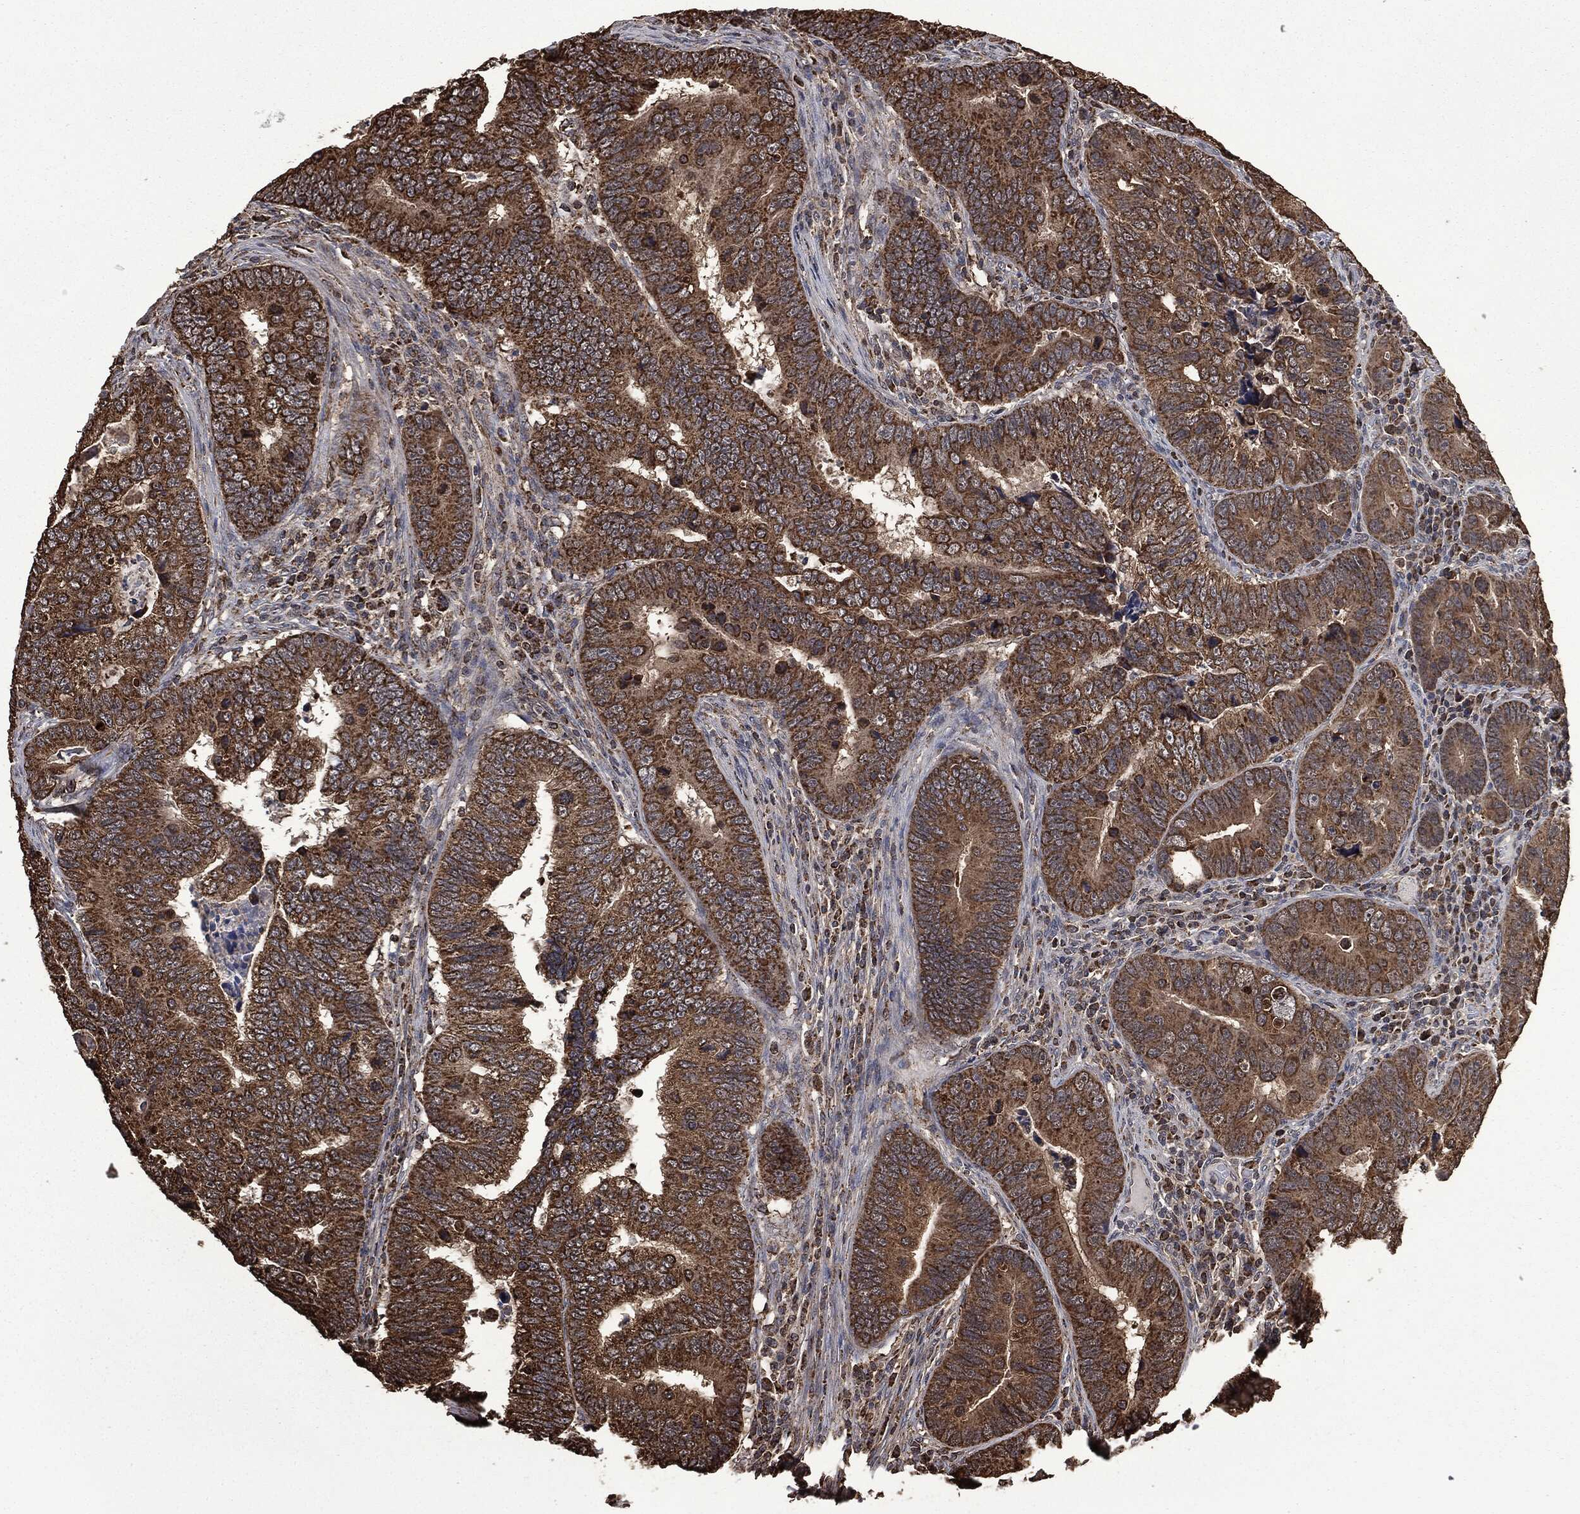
{"staining": {"intensity": "strong", "quantity": ">75%", "location": "cytoplasmic/membranous"}, "tissue": "colorectal cancer", "cell_type": "Tumor cells", "image_type": "cancer", "snomed": [{"axis": "morphology", "description": "Adenocarcinoma, NOS"}, {"axis": "topography", "description": "Colon"}], "caption": "Immunohistochemical staining of colorectal adenocarcinoma demonstrates high levels of strong cytoplasmic/membranous expression in about >75% of tumor cells. The protein of interest is stained brown, and the nuclei are stained in blue (DAB IHC with brightfield microscopy, high magnification).", "gene": "LIG3", "patient": {"sex": "female", "age": 72}}